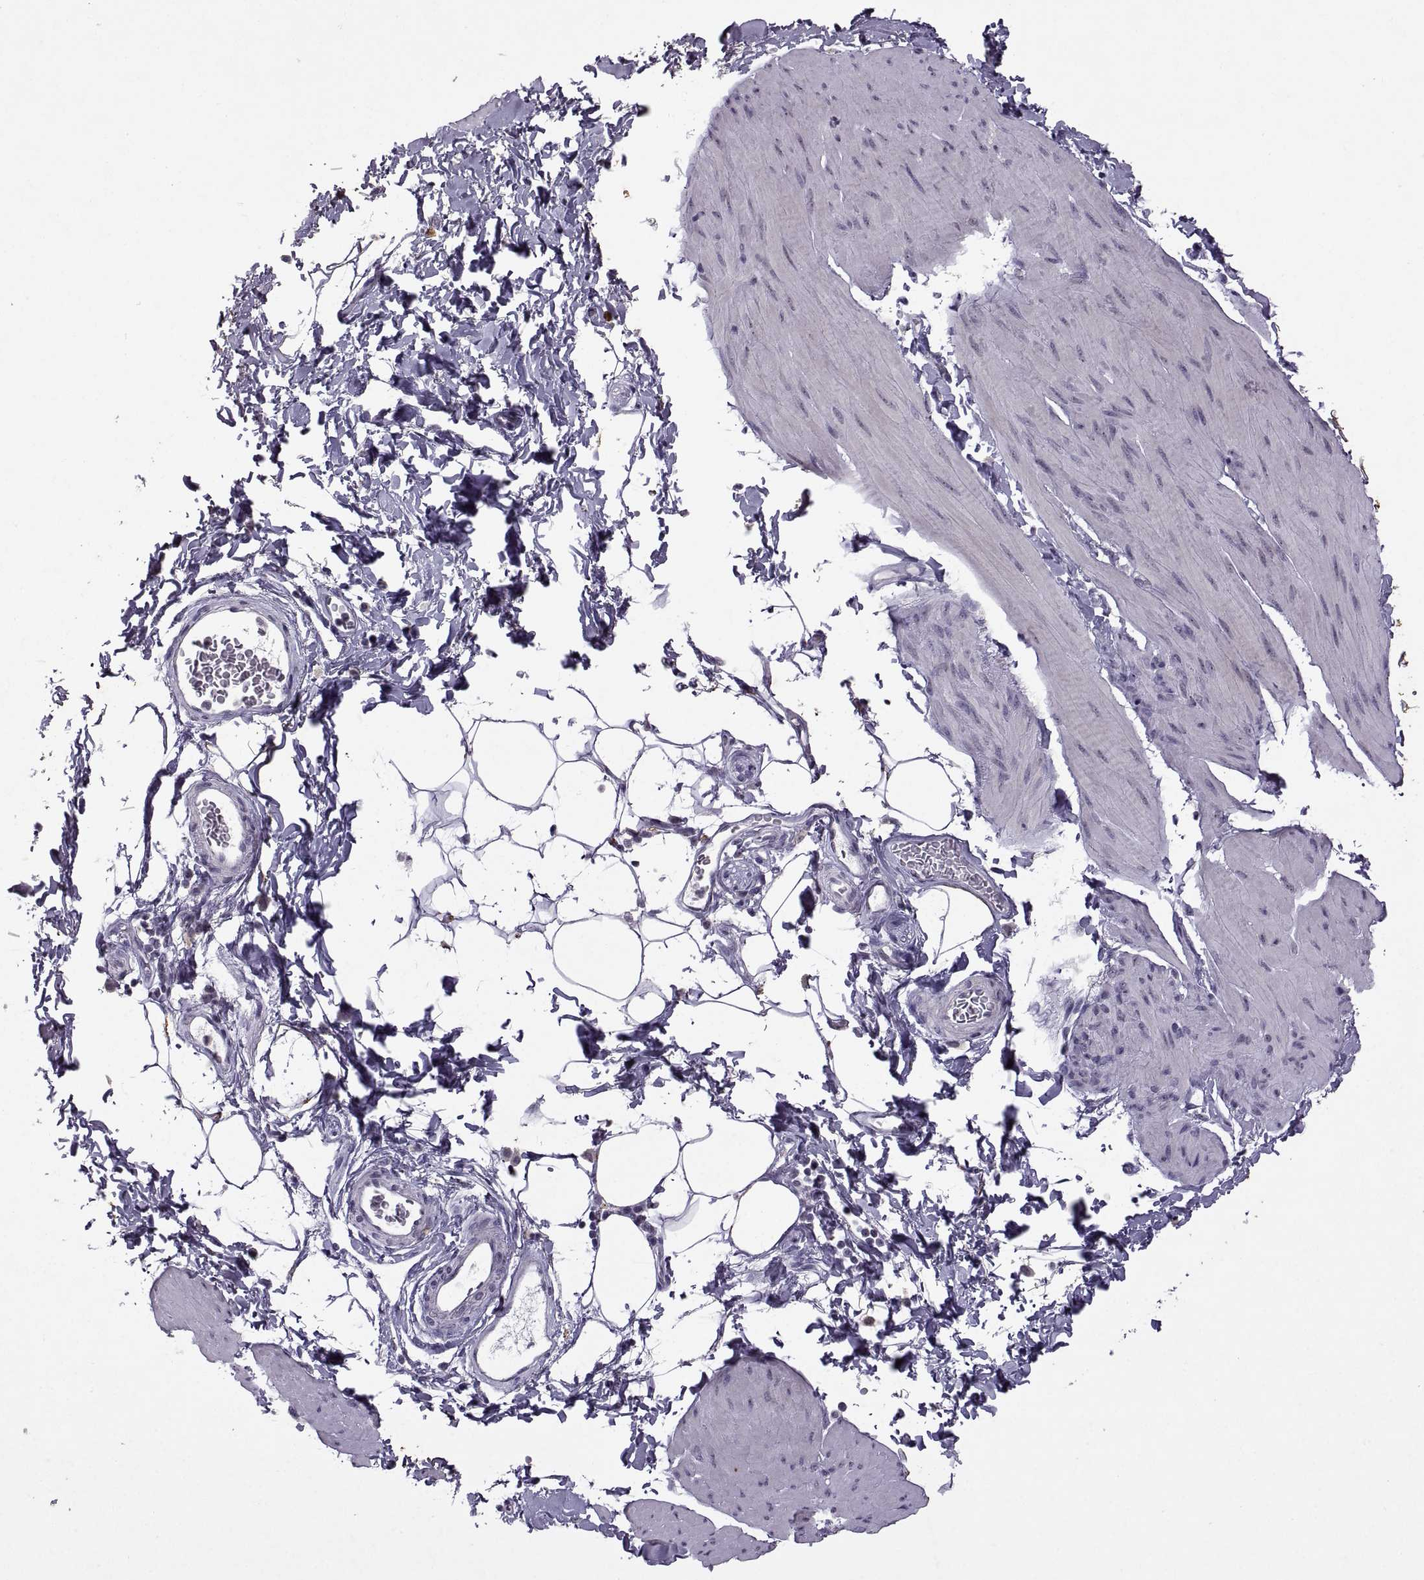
{"staining": {"intensity": "negative", "quantity": "none", "location": "none"}, "tissue": "smooth muscle", "cell_type": "Smooth muscle cells", "image_type": "normal", "snomed": [{"axis": "morphology", "description": "Normal tissue, NOS"}, {"axis": "topography", "description": "Adipose tissue"}, {"axis": "topography", "description": "Smooth muscle"}, {"axis": "topography", "description": "Peripheral nerve tissue"}], "caption": "Smooth muscle cells are negative for protein expression in unremarkable human smooth muscle. The staining was performed using DAB (3,3'-diaminobenzidine) to visualize the protein expression in brown, while the nuclei were stained in blue with hematoxylin (Magnification: 20x).", "gene": "SINHCAF", "patient": {"sex": "male", "age": 83}}